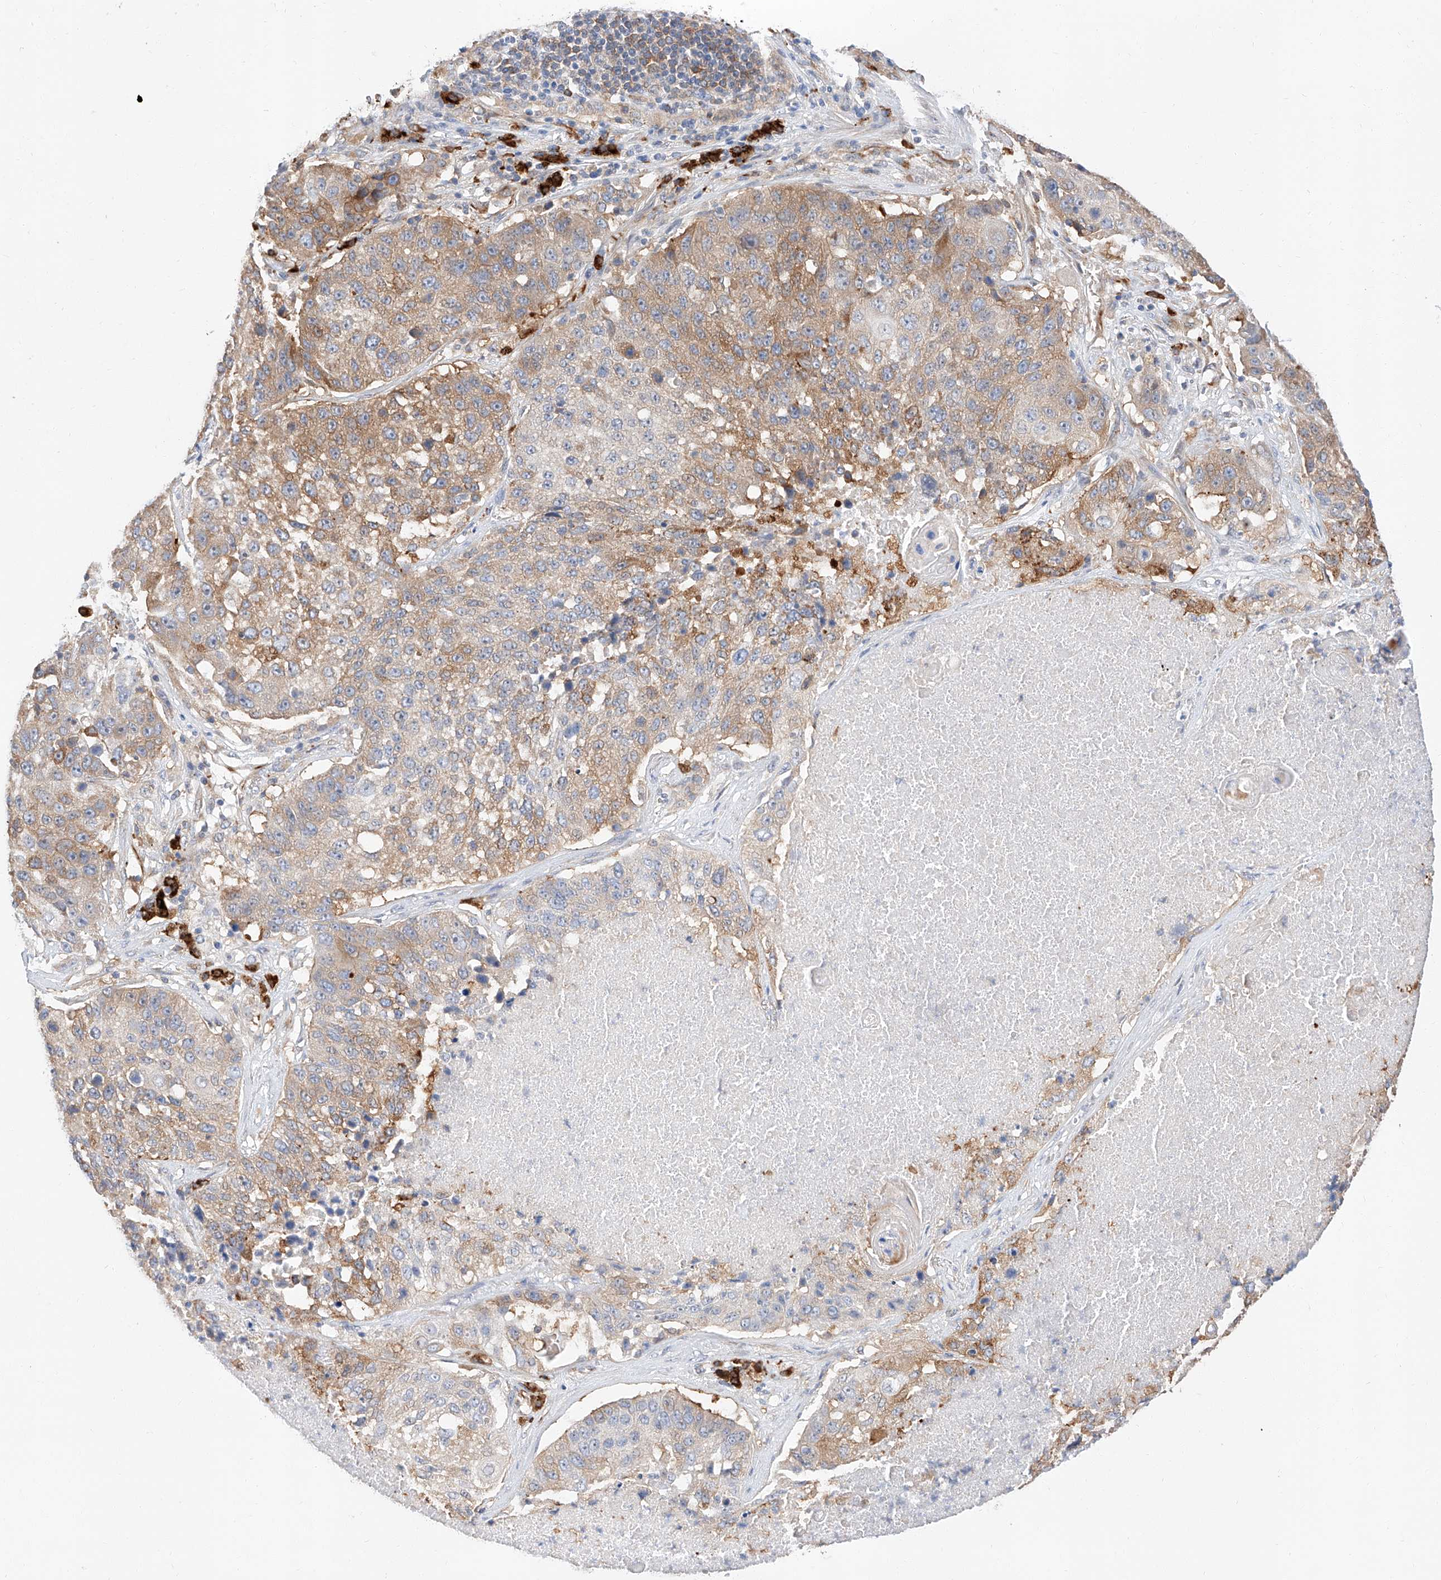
{"staining": {"intensity": "moderate", "quantity": ">75%", "location": "cytoplasmic/membranous"}, "tissue": "lung cancer", "cell_type": "Tumor cells", "image_type": "cancer", "snomed": [{"axis": "morphology", "description": "Squamous cell carcinoma, NOS"}, {"axis": "topography", "description": "Lung"}], "caption": "This photomicrograph demonstrates immunohistochemistry staining of human lung cancer, with medium moderate cytoplasmic/membranous positivity in about >75% of tumor cells.", "gene": "GLMN", "patient": {"sex": "male", "age": 61}}